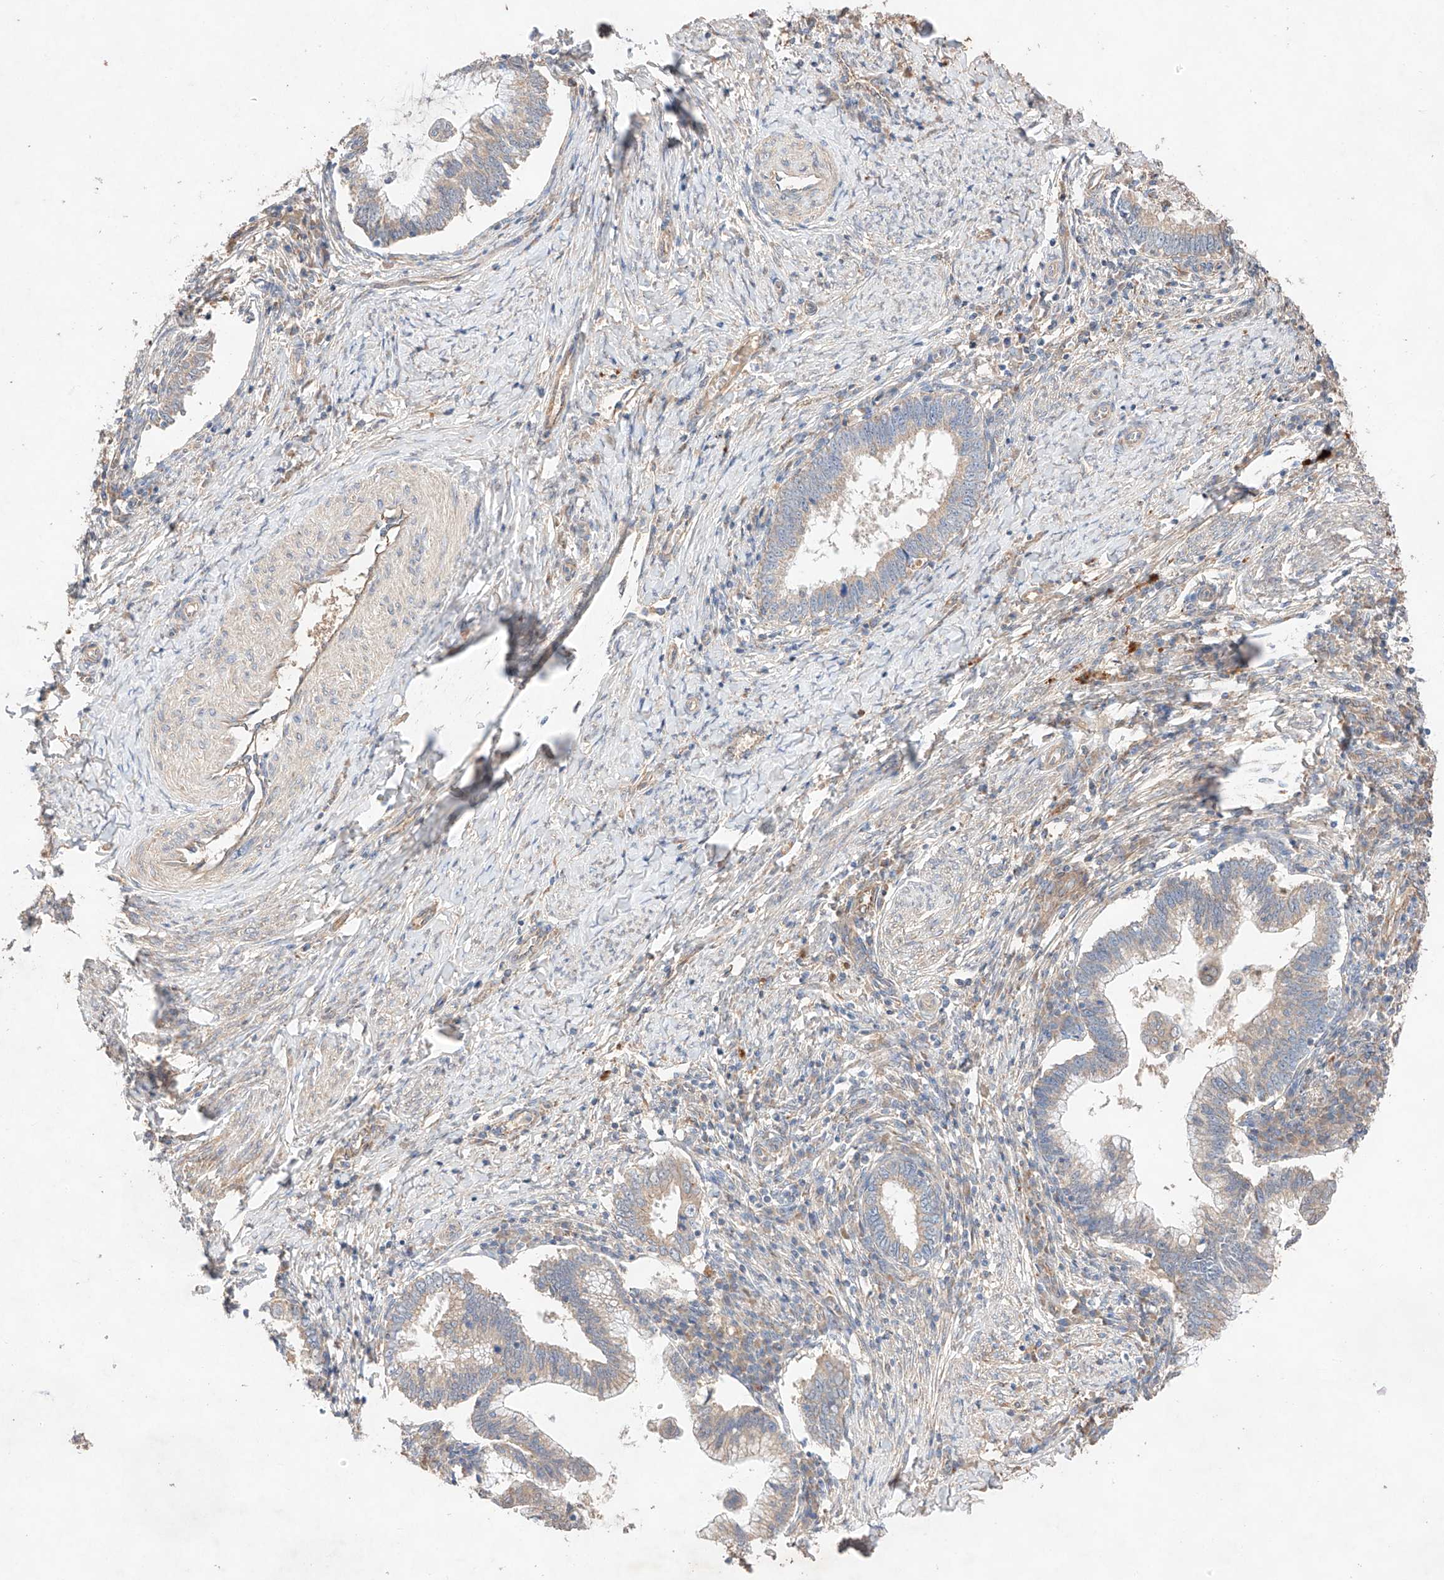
{"staining": {"intensity": "negative", "quantity": "none", "location": "none"}, "tissue": "cervical cancer", "cell_type": "Tumor cells", "image_type": "cancer", "snomed": [{"axis": "morphology", "description": "Adenocarcinoma, NOS"}, {"axis": "topography", "description": "Cervix"}], "caption": "Cervical adenocarcinoma was stained to show a protein in brown. There is no significant staining in tumor cells.", "gene": "C6orf62", "patient": {"sex": "female", "age": 36}}